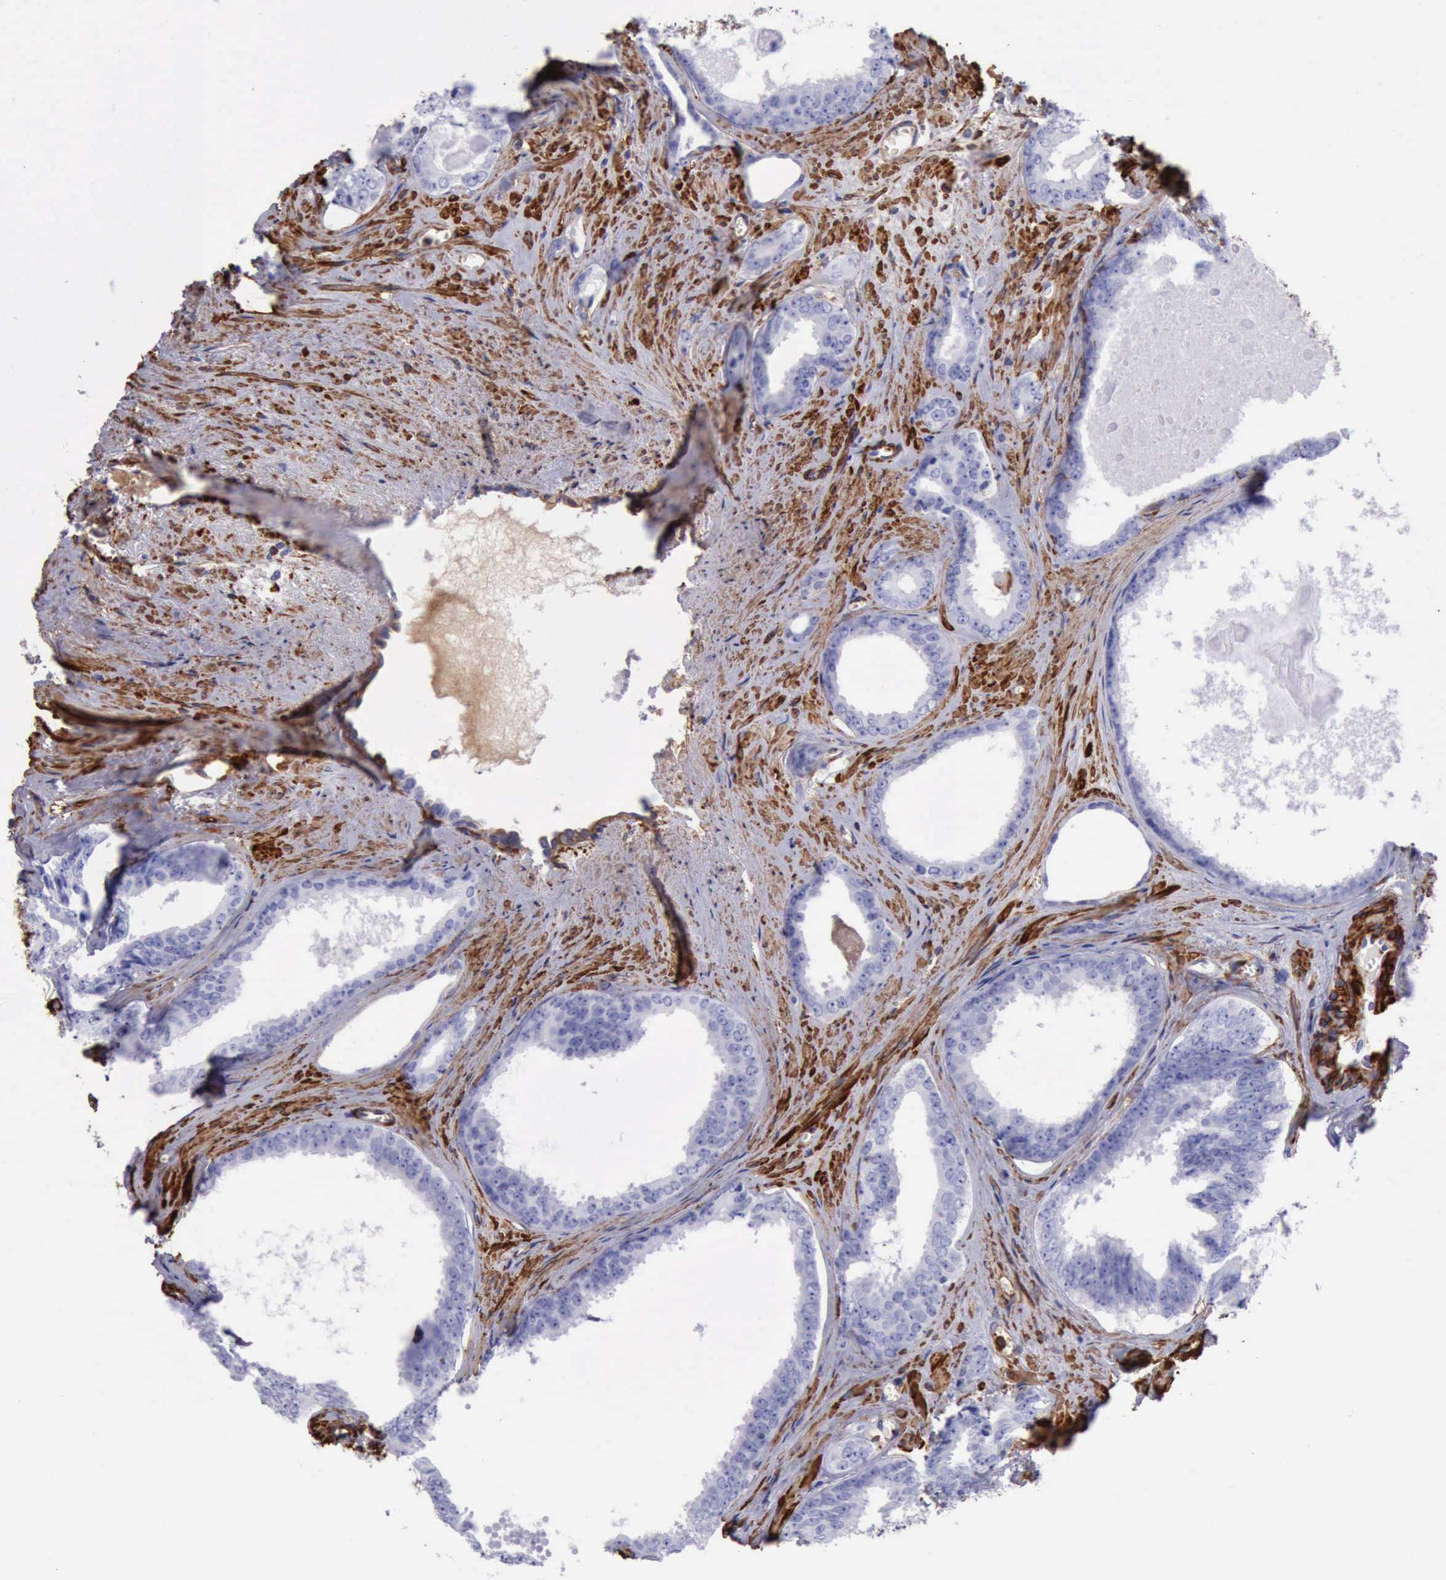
{"staining": {"intensity": "negative", "quantity": "none", "location": "none"}, "tissue": "prostate cancer", "cell_type": "Tumor cells", "image_type": "cancer", "snomed": [{"axis": "morphology", "description": "Adenocarcinoma, Medium grade"}, {"axis": "topography", "description": "Prostate"}], "caption": "Immunohistochemical staining of prostate cancer (medium-grade adenocarcinoma) shows no significant positivity in tumor cells.", "gene": "FLNA", "patient": {"sex": "male", "age": 79}}